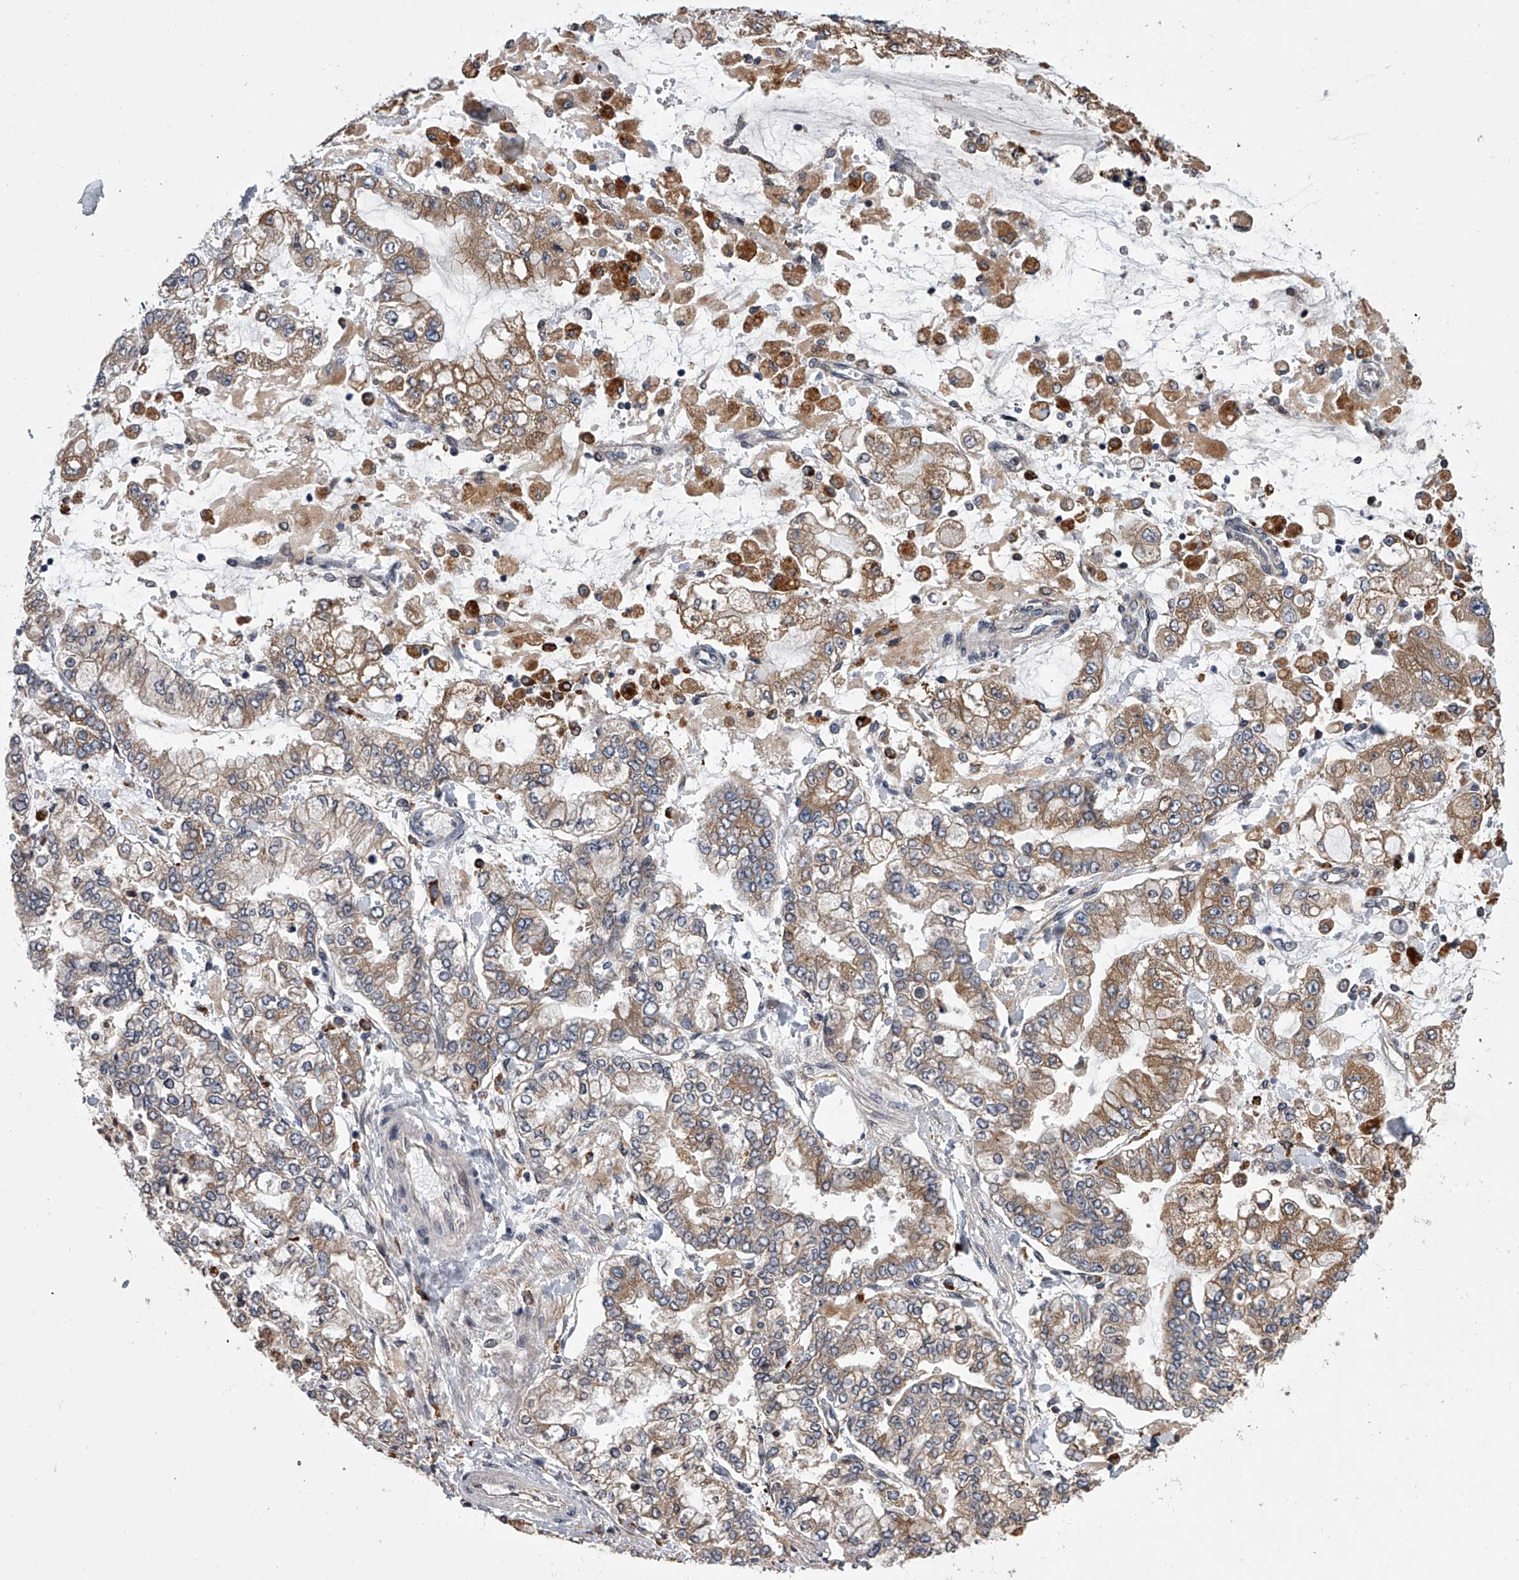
{"staining": {"intensity": "moderate", "quantity": ">75%", "location": "cytoplasmic/membranous"}, "tissue": "stomach cancer", "cell_type": "Tumor cells", "image_type": "cancer", "snomed": [{"axis": "morphology", "description": "Normal tissue, NOS"}, {"axis": "morphology", "description": "Adenocarcinoma, NOS"}, {"axis": "topography", "description": "Stomach, upper"}, {"axis": "topography", "description": "Stomach"}], "caption": "Human stomach adenocarcinoma stained with a protein marker demonstrates moderate staining in tumor cells.", "gene": "TRIM8", "patient": {"sex": "male", "age": 76}}